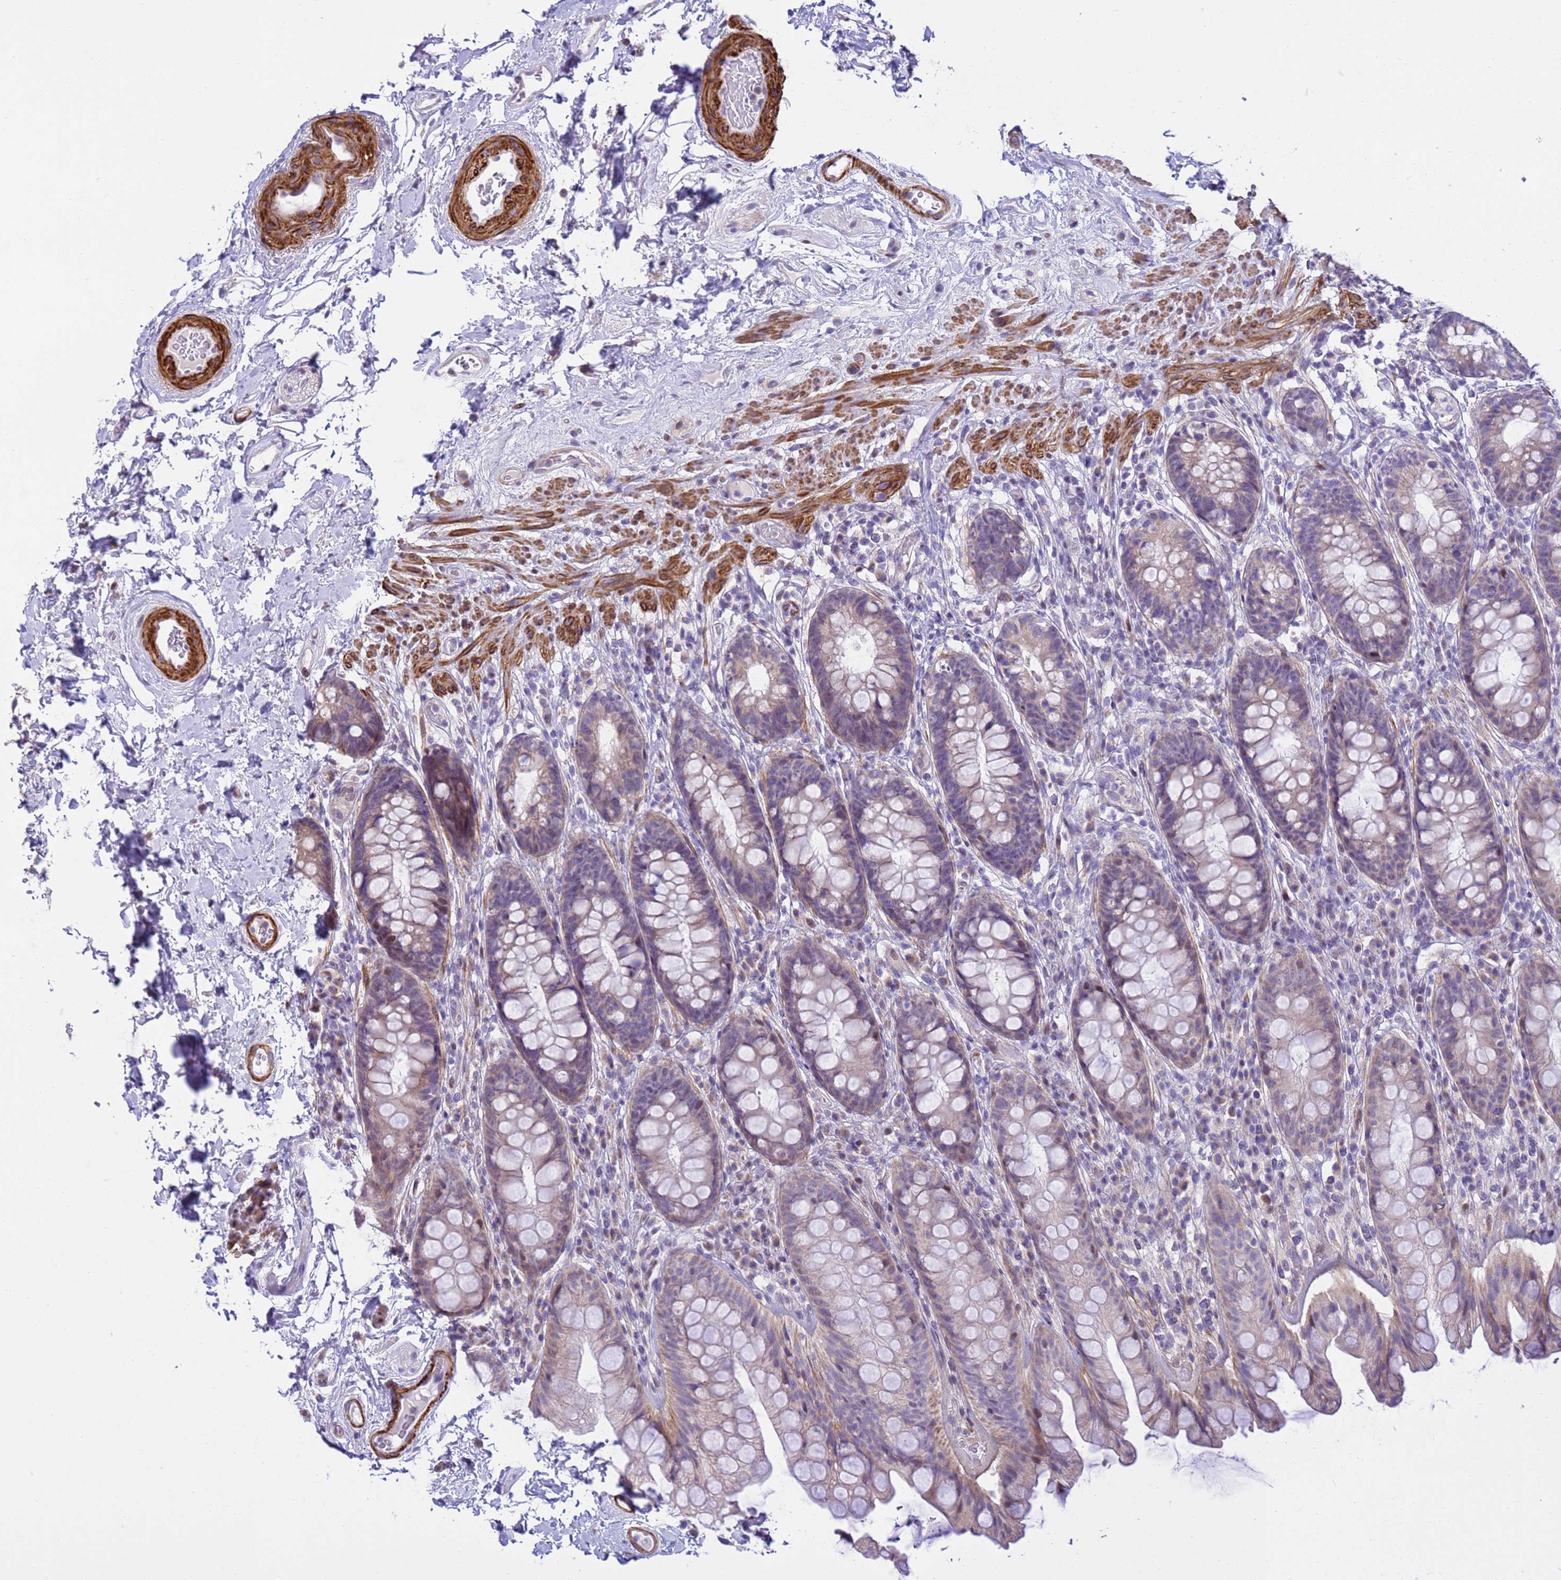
{"staining": {"intensity": "moderate", "quantity": "<25%", "location": "cytoplasmic/membranous"}, "tissue": "rectum", "cell_type": "Glandular cells", "image_type": "normal", "snomed": [{"axis": "morphology", "description": "Normal tissue, NOS"}, {"axis": "topography", "description": "Rectum"}], "caption": "Immunohistochemical staining of unremarkable human rectum reveals <25% levels of moderate cytoplasmic/membranous protein expression in approximately <25% of glandular cells.", "gene": "P2RX7", "patient": {"sex": "male", "age": 74}}